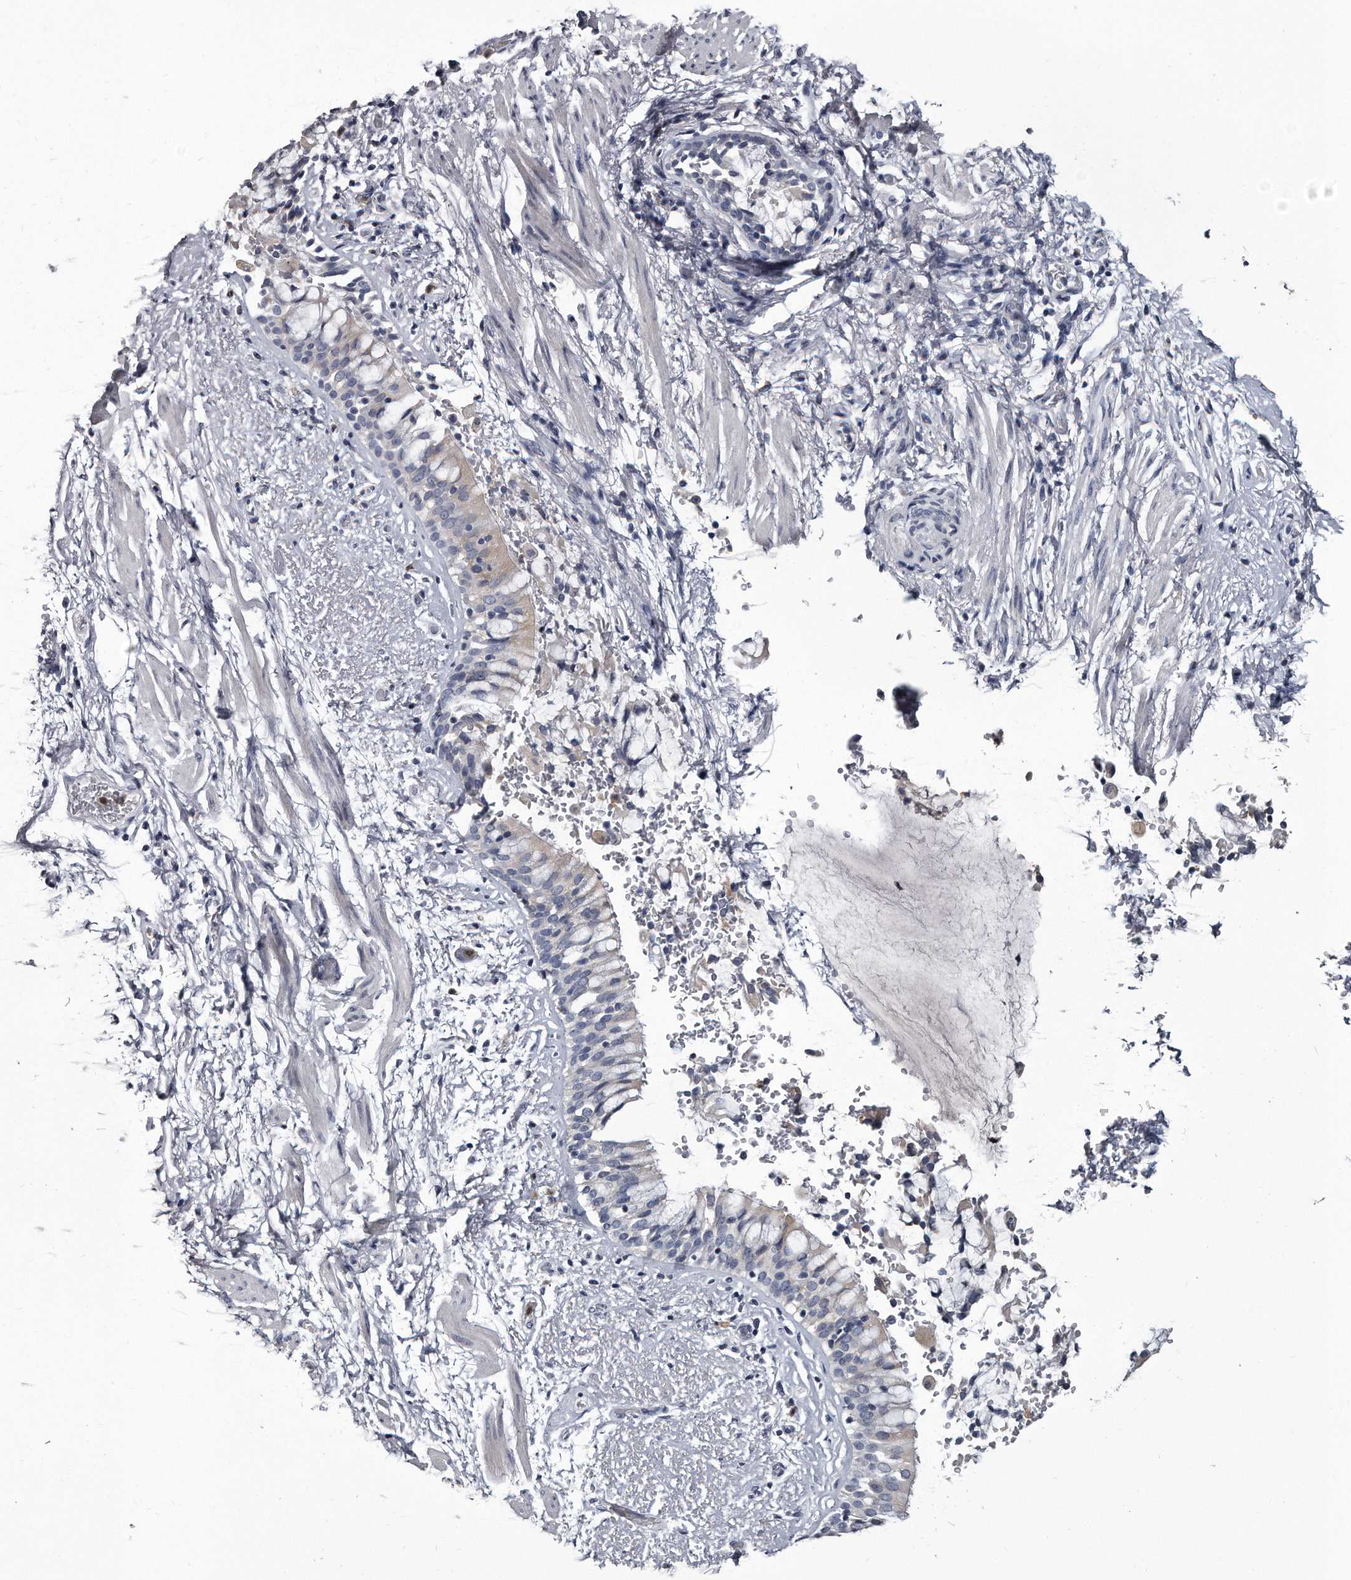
{"staining": {"intensity": "weak", "quantity": "25%-75%", "location": "cytoplasmic/membranous"}, "tissue": "bronchus", "cell_type": "Respiratory epithelial cells", "image_type": "normal", "snomed": [{"axis": "morphology", "description": "Normal tissue, NOS"}, {"axis": "morphology", "description": "Inflammation, NOS"}, {"axis": "topography", "description": "Cartilage tissue"}, {"axis": "topography", "description": "Bronchus"}, {"axis": "topography", "description": "Lung"}], "caption": "A brown stain labels weak cytoplasmic/membranous positivity of a protein in respiratory epithelial cells of normal bronchus.", "gene": "GAPVD1", "patient": {"sex": "female", "age": 64}}